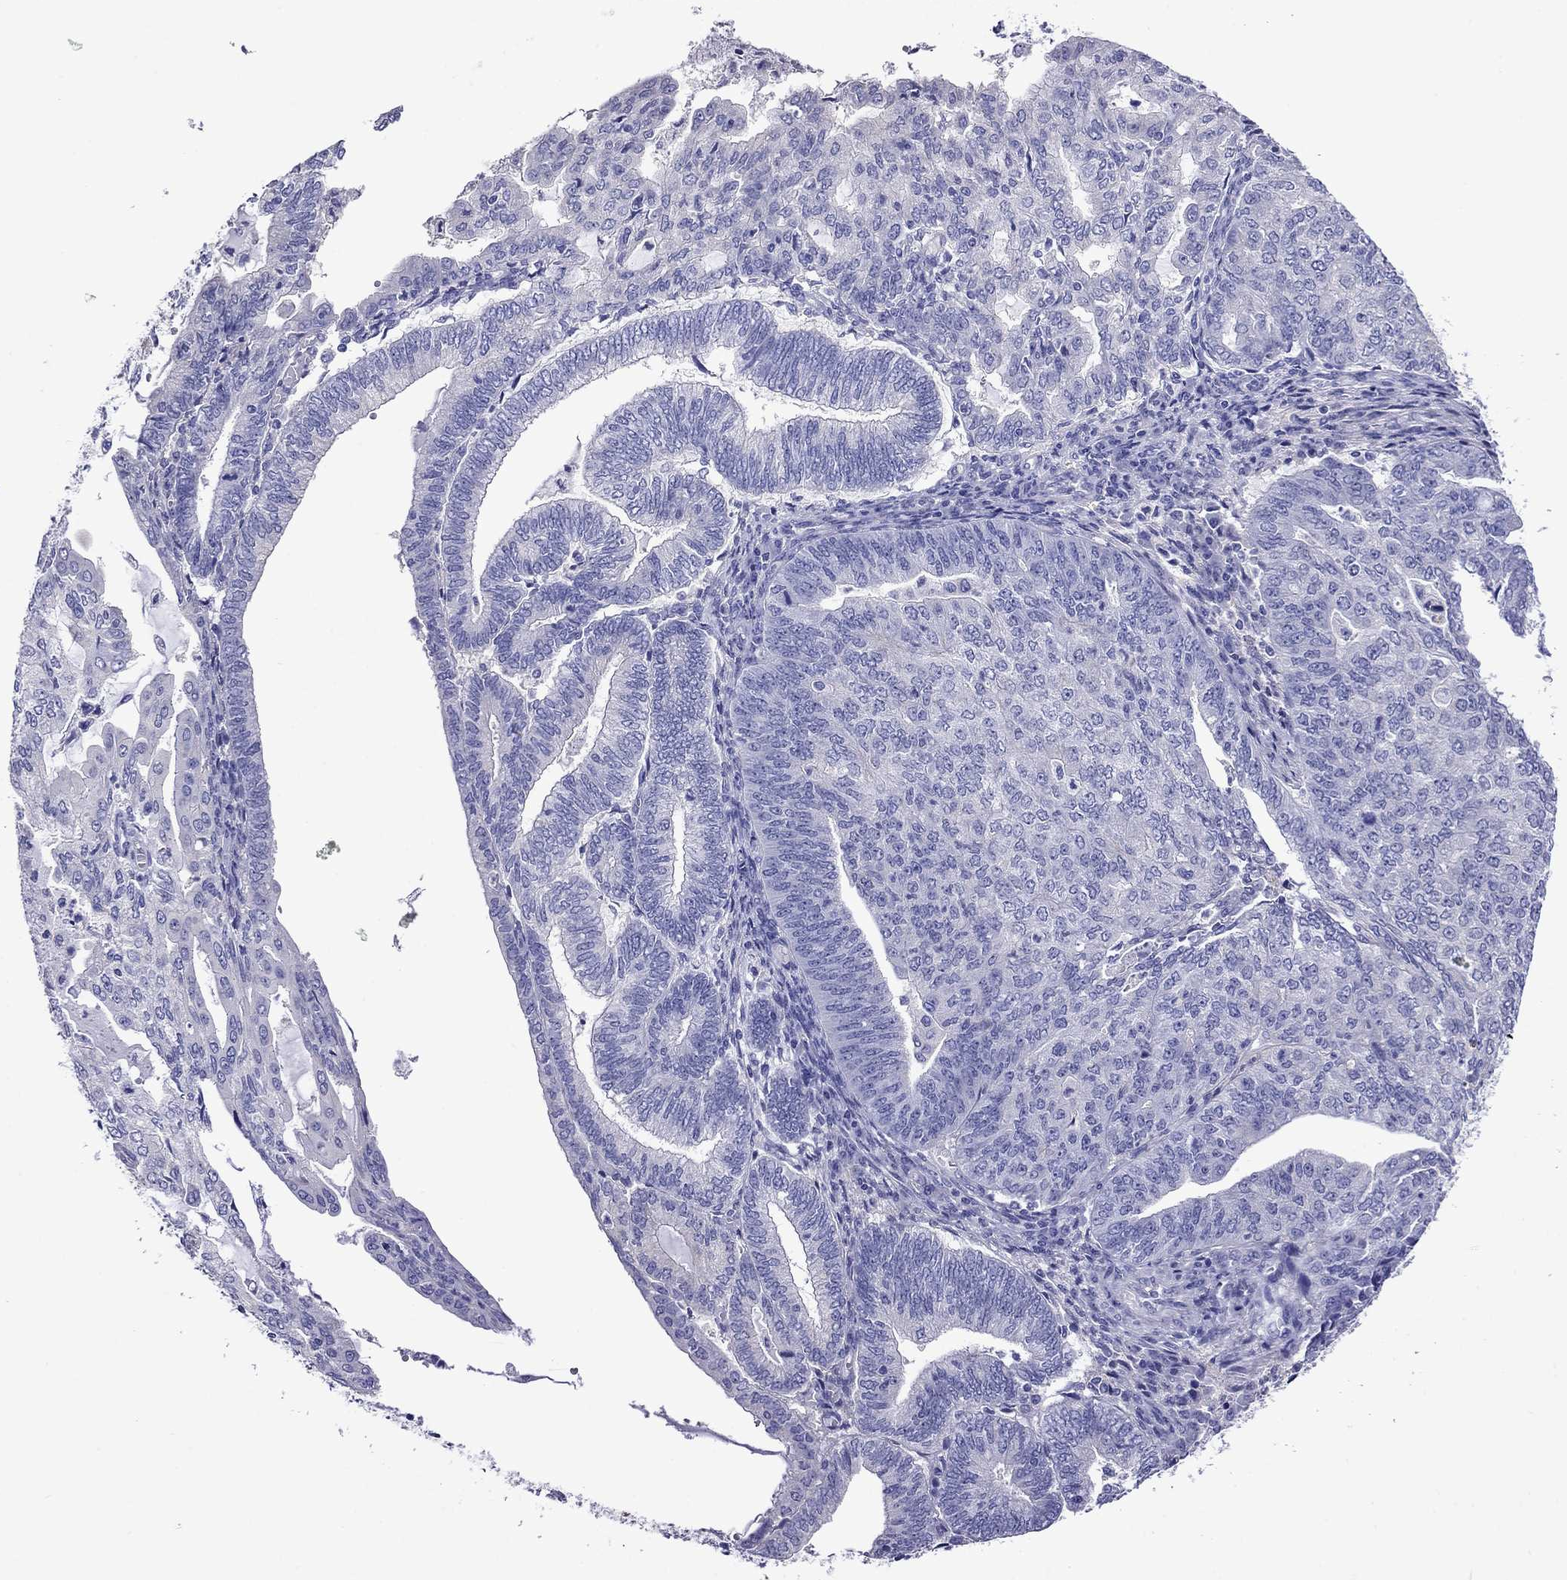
{"staining": {"intensity": "negative", "quantity": "none", "location": "none"}, "tissue": "endometrial cancer", "cell_type": "Tumor cells", "image_type": "cancer", "snomed": [{"axis": "morphology", "description": "Adenocarcinoma, NOS"}, {"axis": "topography", "description": "Endometrium"}], "caption": "This micrograph is of endometrial cancer stained with immunohistochemistry (IHC) to label a protein in brown with the nuclei are counter-stained blue. There is no expression in tumor cells.", "gene": "SCG2", "patient": {"sex": "female", "age": 82}}